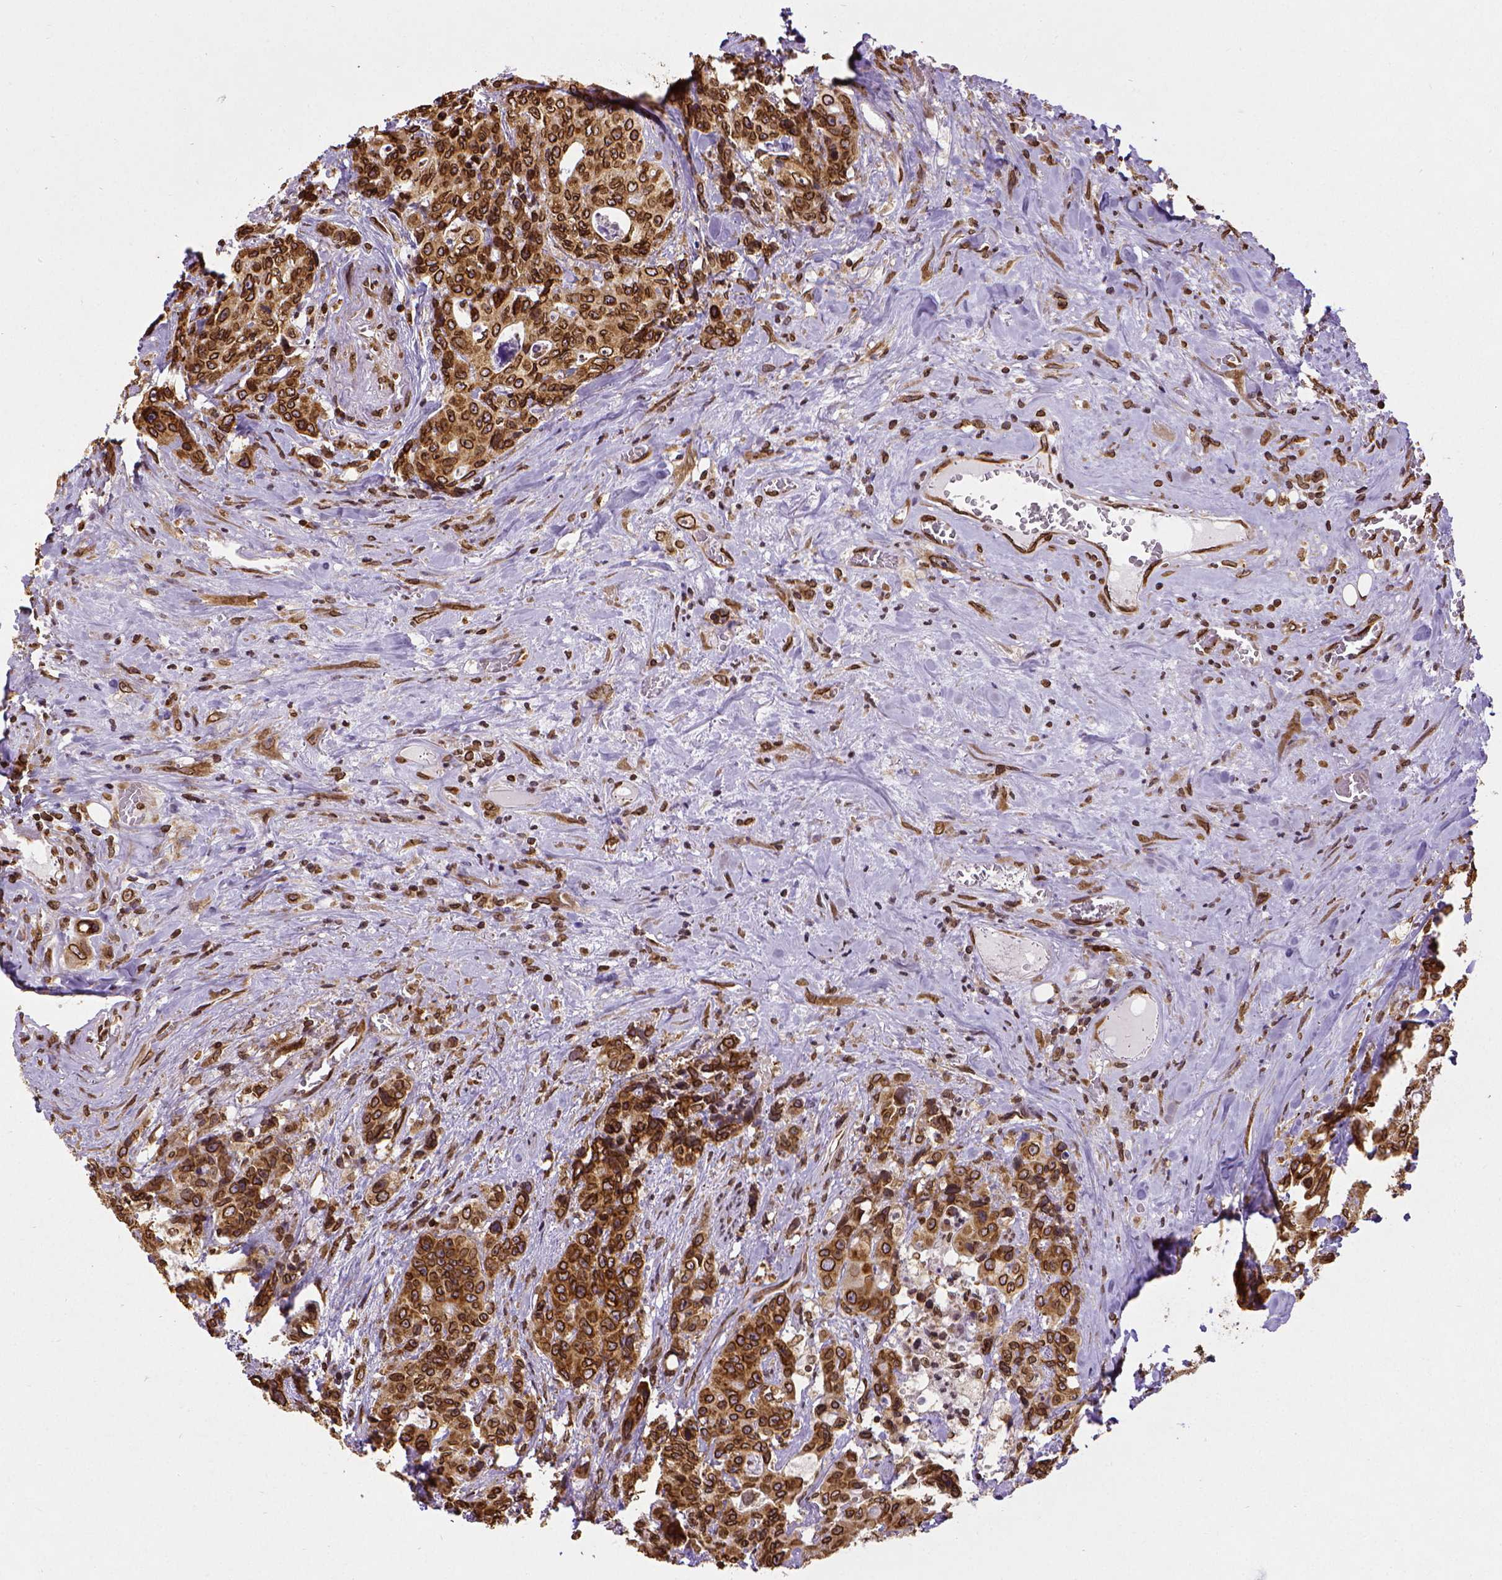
{"staining": {"intensity": "strong", "quantity": ">75%", "location": "cytoplasmic/membranous,nuclear"}, "tissue": "colorectal cancer", "cell_type": "Tumor cells", "image_type": "cancer", "snomed": [{"axis": "morphology", "description": "Adenocarcinoma, NOS"}, {"axis": "topography", "description": "Rectum"}], "caption": "Human colorectal adenocarcinoma stained with a protein marker reveals strong staining in tumor cells.", "gene": "MTDH", "patient": {"sex": "female", "age": 62}}